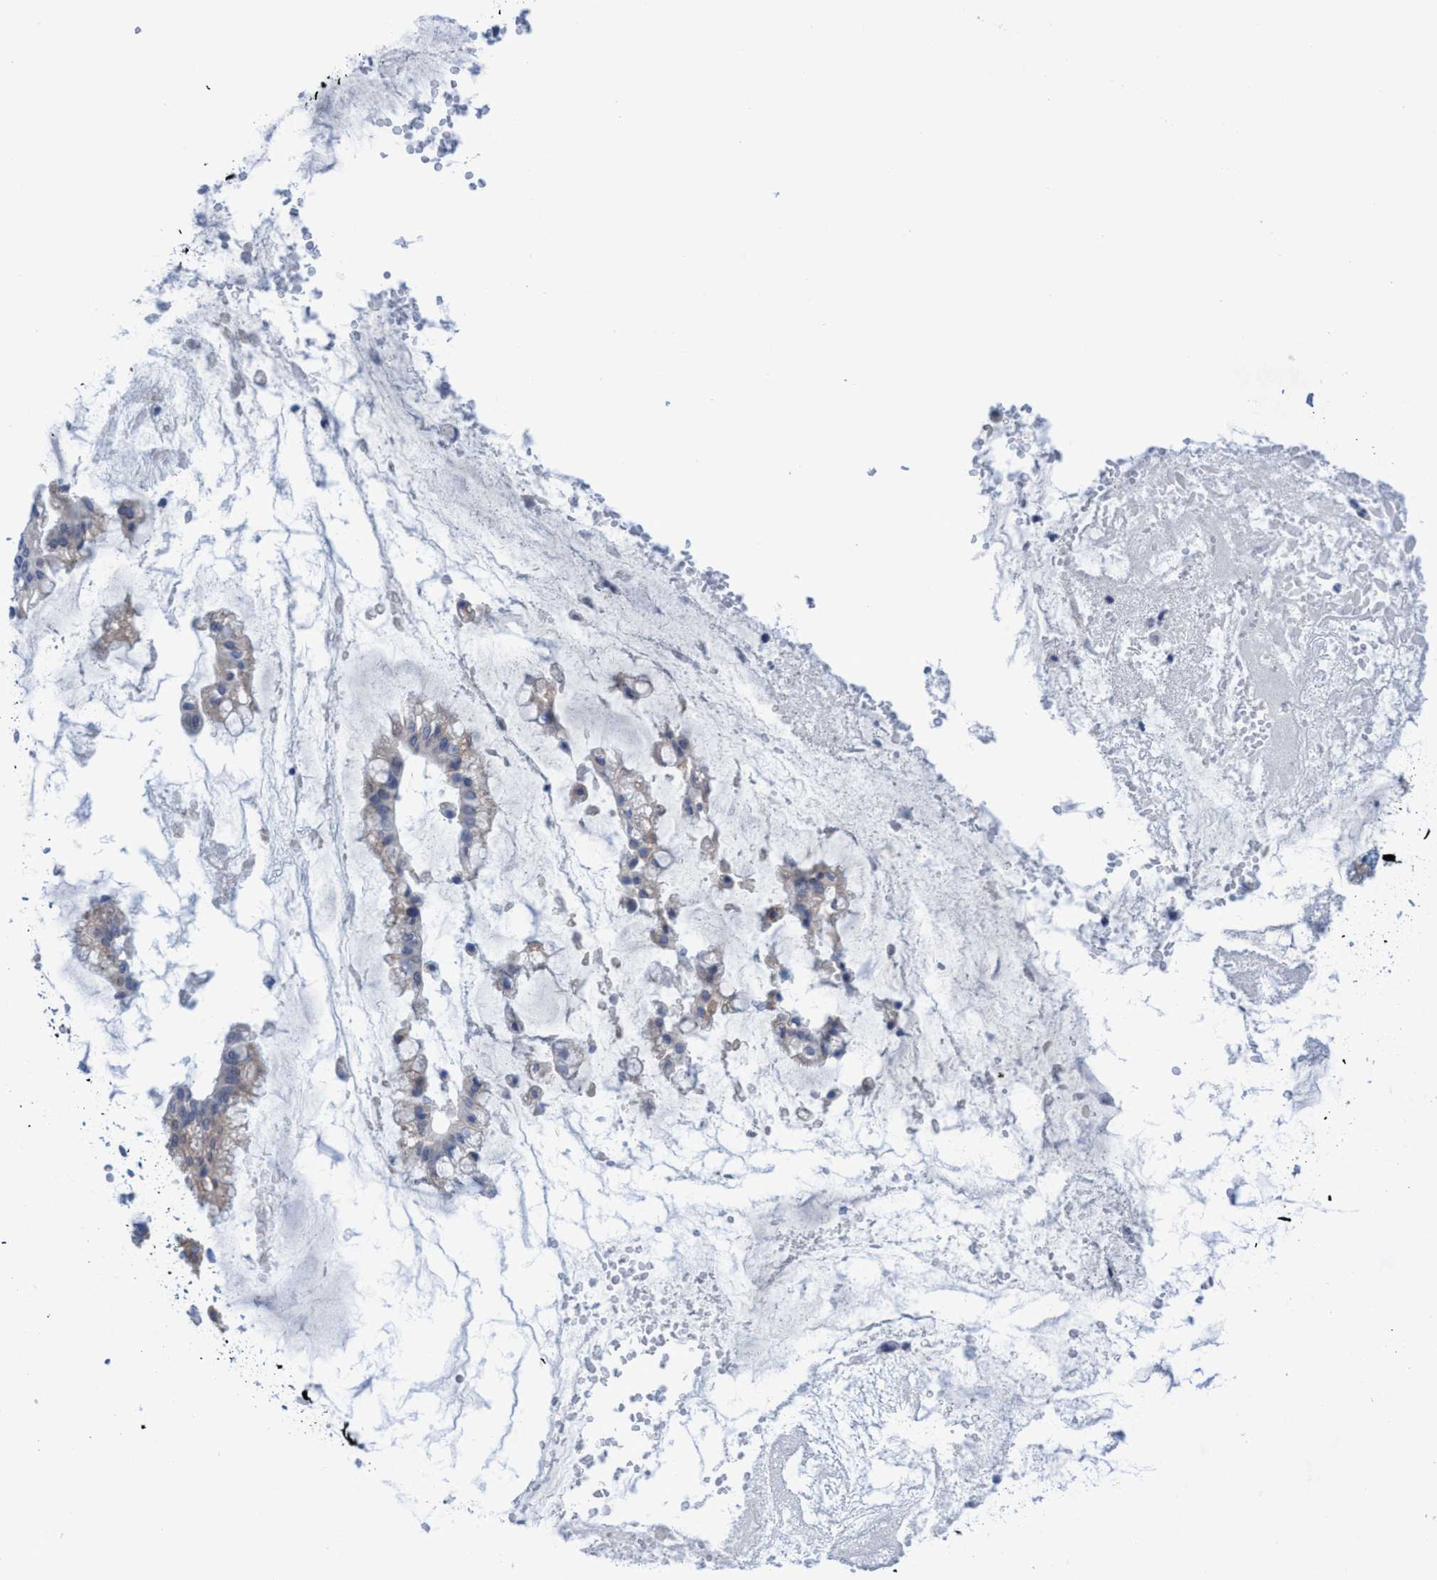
{"staining": {"intensity": "negative", "quantity": "none", "location": "none"}, "tissue": "ovarian cancer", "cell_type": "Tumor cells", "image_type": "cancer", "snomed": [{"axis": "morphology", "description": "Cystadenocarcinoma, mucinous, NOS"}, {"axis": "topography", "description": "Ovary"}], "caption": "Ovarian mucinous cystadenocarcinoma was stained to show a protein in brown. There is no significant expression in tumor cells.", "gene": "RSAD1", "patient": {"sex": "female", "age": 73}}